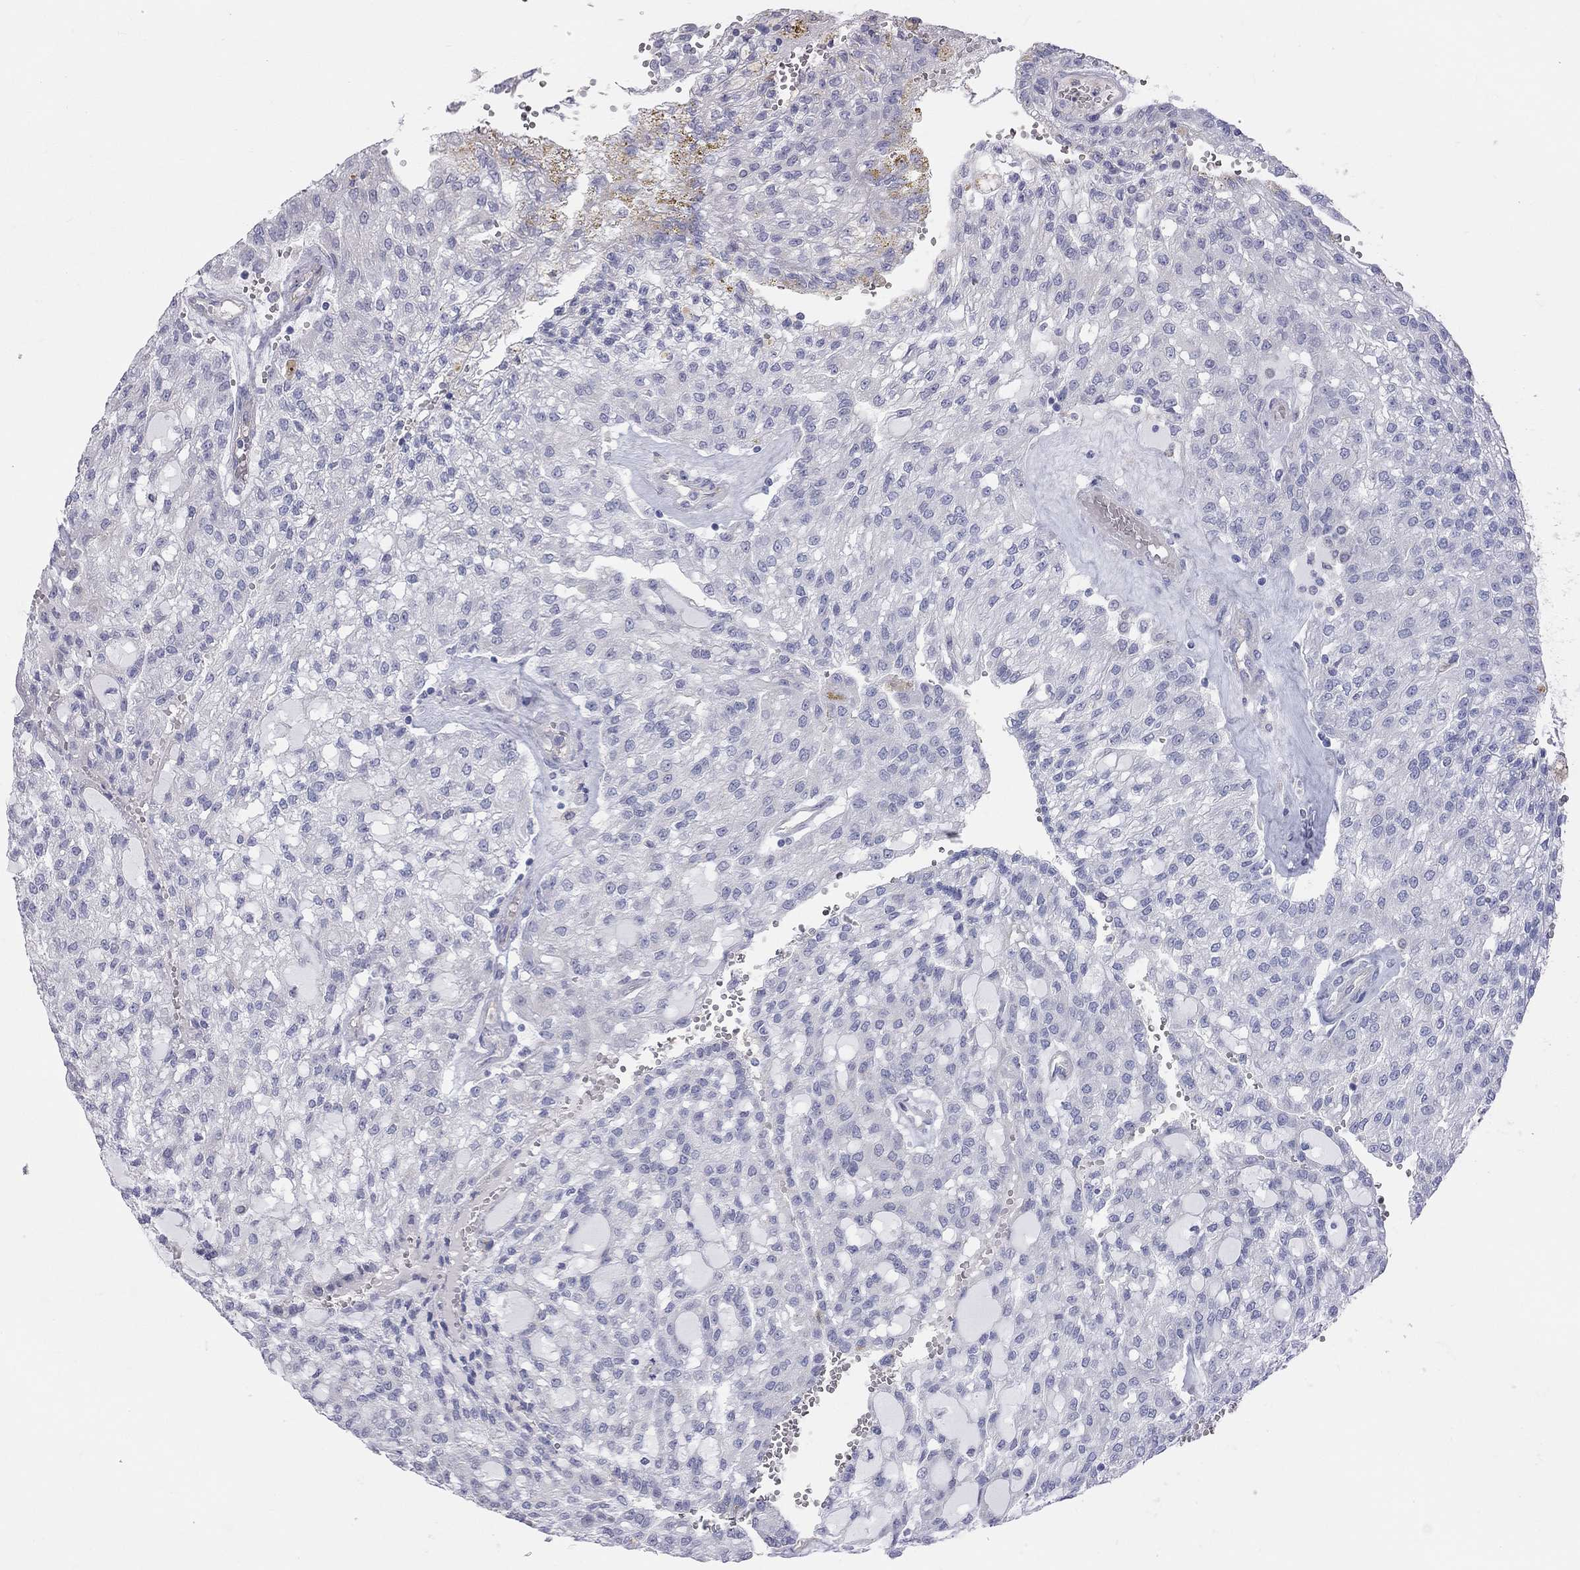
{"staining": {"intensity": "negative", "quantity": "none", "location": "none"}, "tissue": "renal cancer", "cell_type": "Tumor cells", "image_type": "cancer", "snomed": [{"axis": "morphology", "description": "Adenocarcinoma, NOS"}, {"axis": "topography", "description": "Kidney"}], "caption": "An IHC photomicrograph of renal adenocarcinoma is shown. There is no staining in tumor cells of renal adenocarcinoma.", "gene": "TDRD6", "patient": {"sex": "male", "age": 63}}